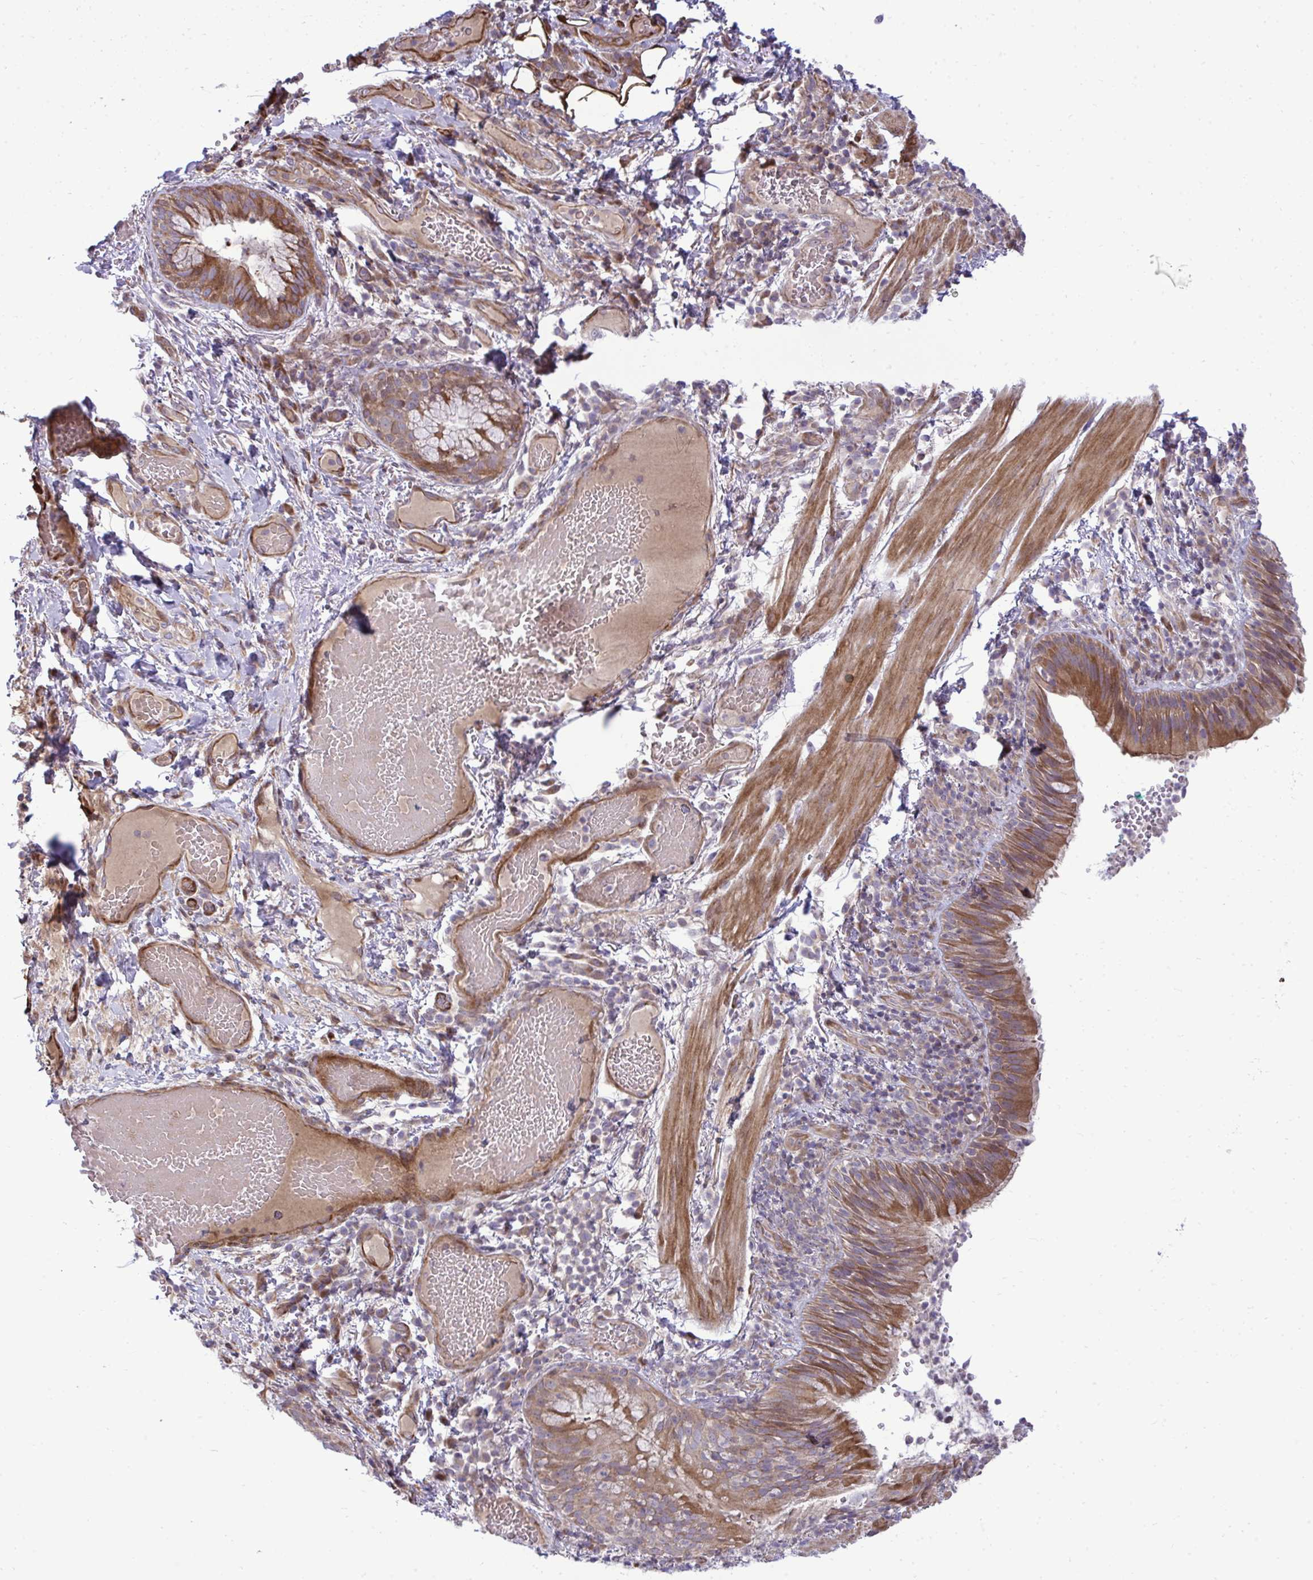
{"staining": {"intensity": "moderate", "quantity": ">75%", "location": "cytoplasmic/membranous"}, "tissue": "bronchus", "cell_type": "Respiratory epithelial cells", "image_type": "normal", "snomed": [{"axis": "morphology", "description": "Normal tissue, NOS"}, {"axis": "topography", "description": "Lymph node"}, {"axis": "topography", "description": "Bronchus"}], "caption": "IHC photomicrograph of benign human bronchus stained for a protein (brown), which reveals medium levels of moderate cytoplasmic/membranous staining in approximately >75% of respiratory epithelial cells.", "gene": "ZSCAN9", "patient": {"sex": "male", "age": 56}}